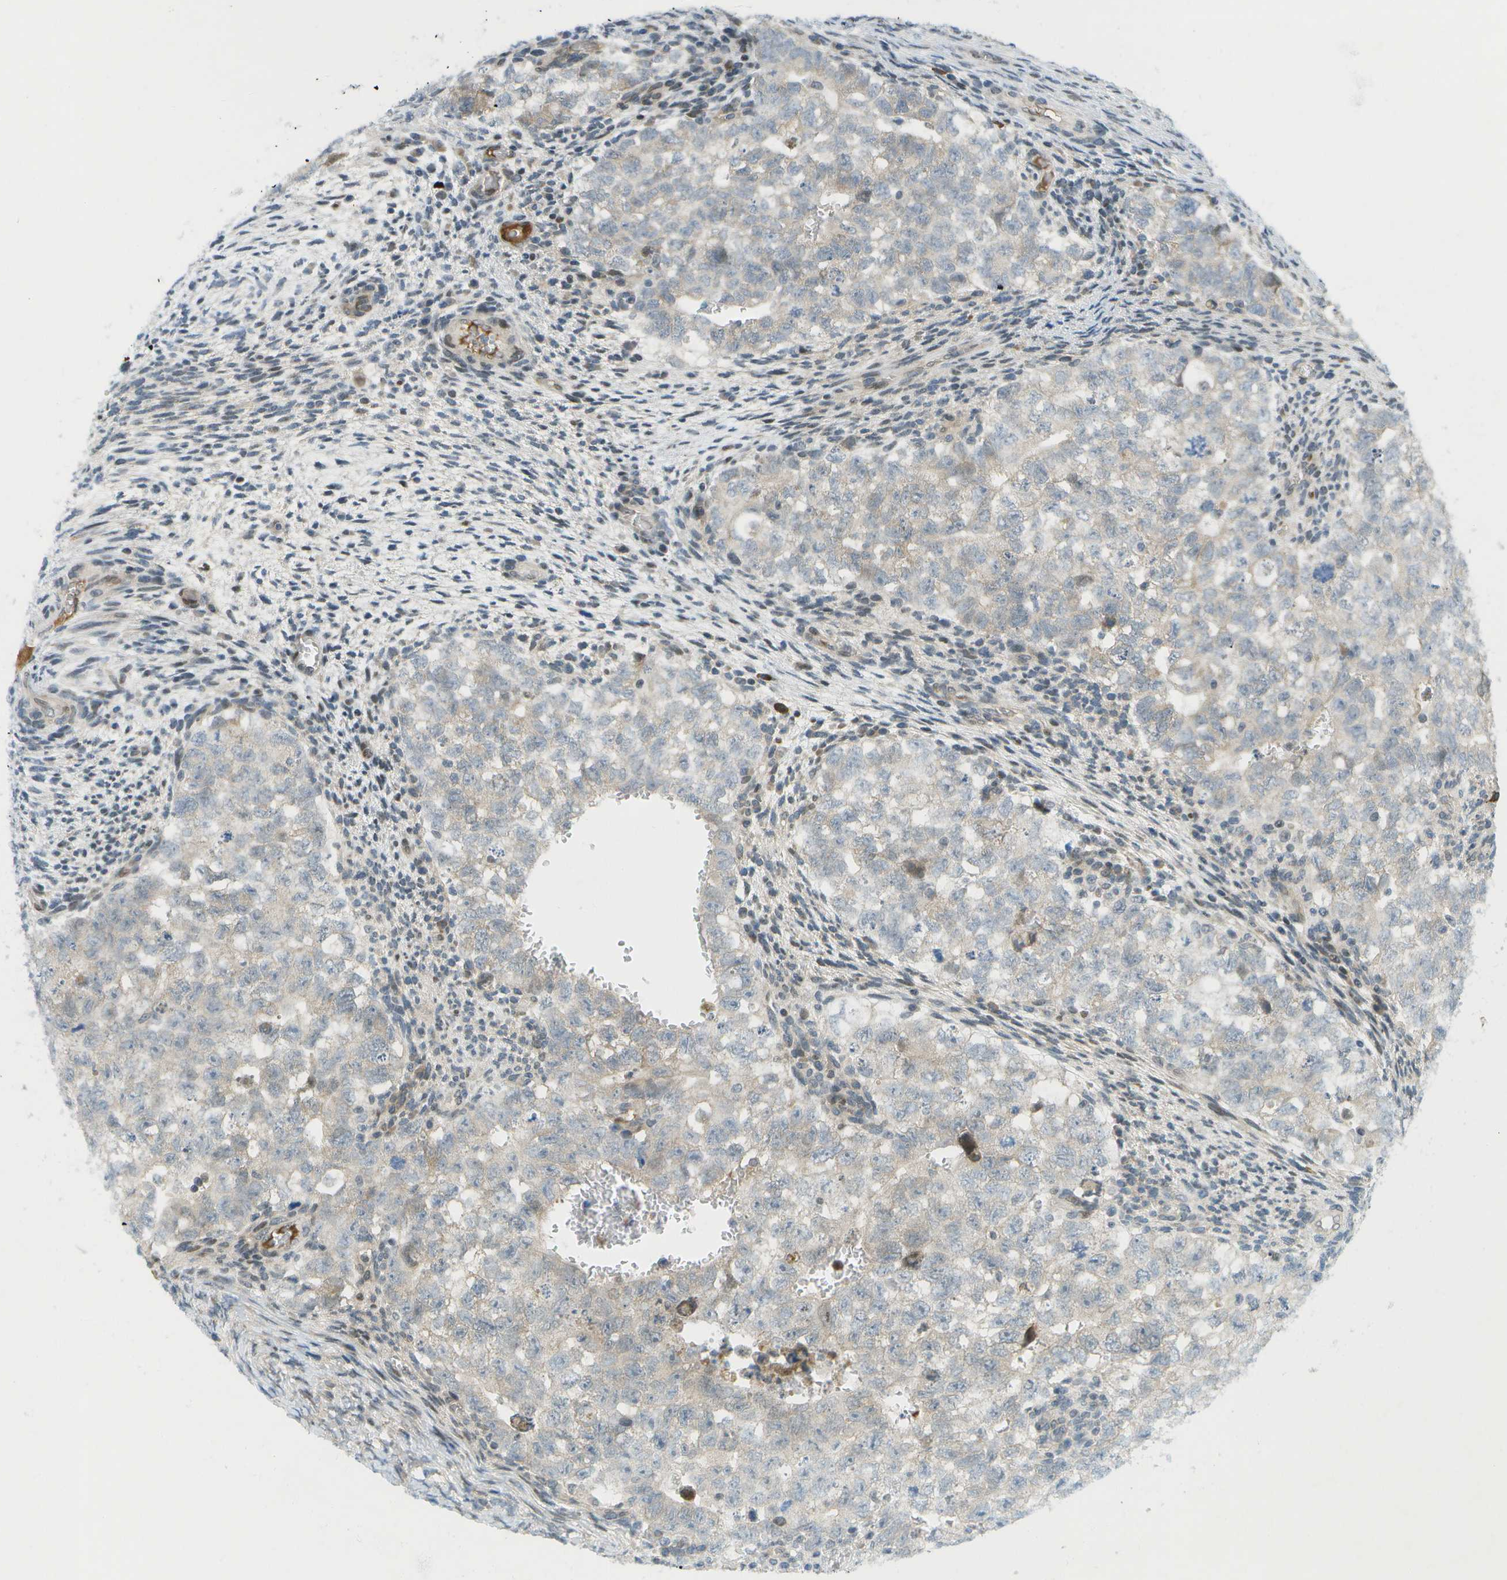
{"staining": {"intensity": "weak", "quantity": "<25%", "location": "cytoplasmic/membranous"}, "tissue": "testis cancer", "cell_type": "Tumor cells", "image_type": "cancer", "snomed": [{"axis": "morphology", "description": "Seminoma, NOS"}, {"axis": "morphology", "description": "Carcinoma, Embryonal, NOS"}, {"axis": "topography", "description": "Testis"}], "caption": "Tumor cells are negative for brown protein staining in testis cancer (embryonal carcinoma). (DAB (3,3'-diaminobenzidine) immunohistochemistry, high magnification).", "gene": "CACNB4", "patient": {"sex": "male", "age": 38}}